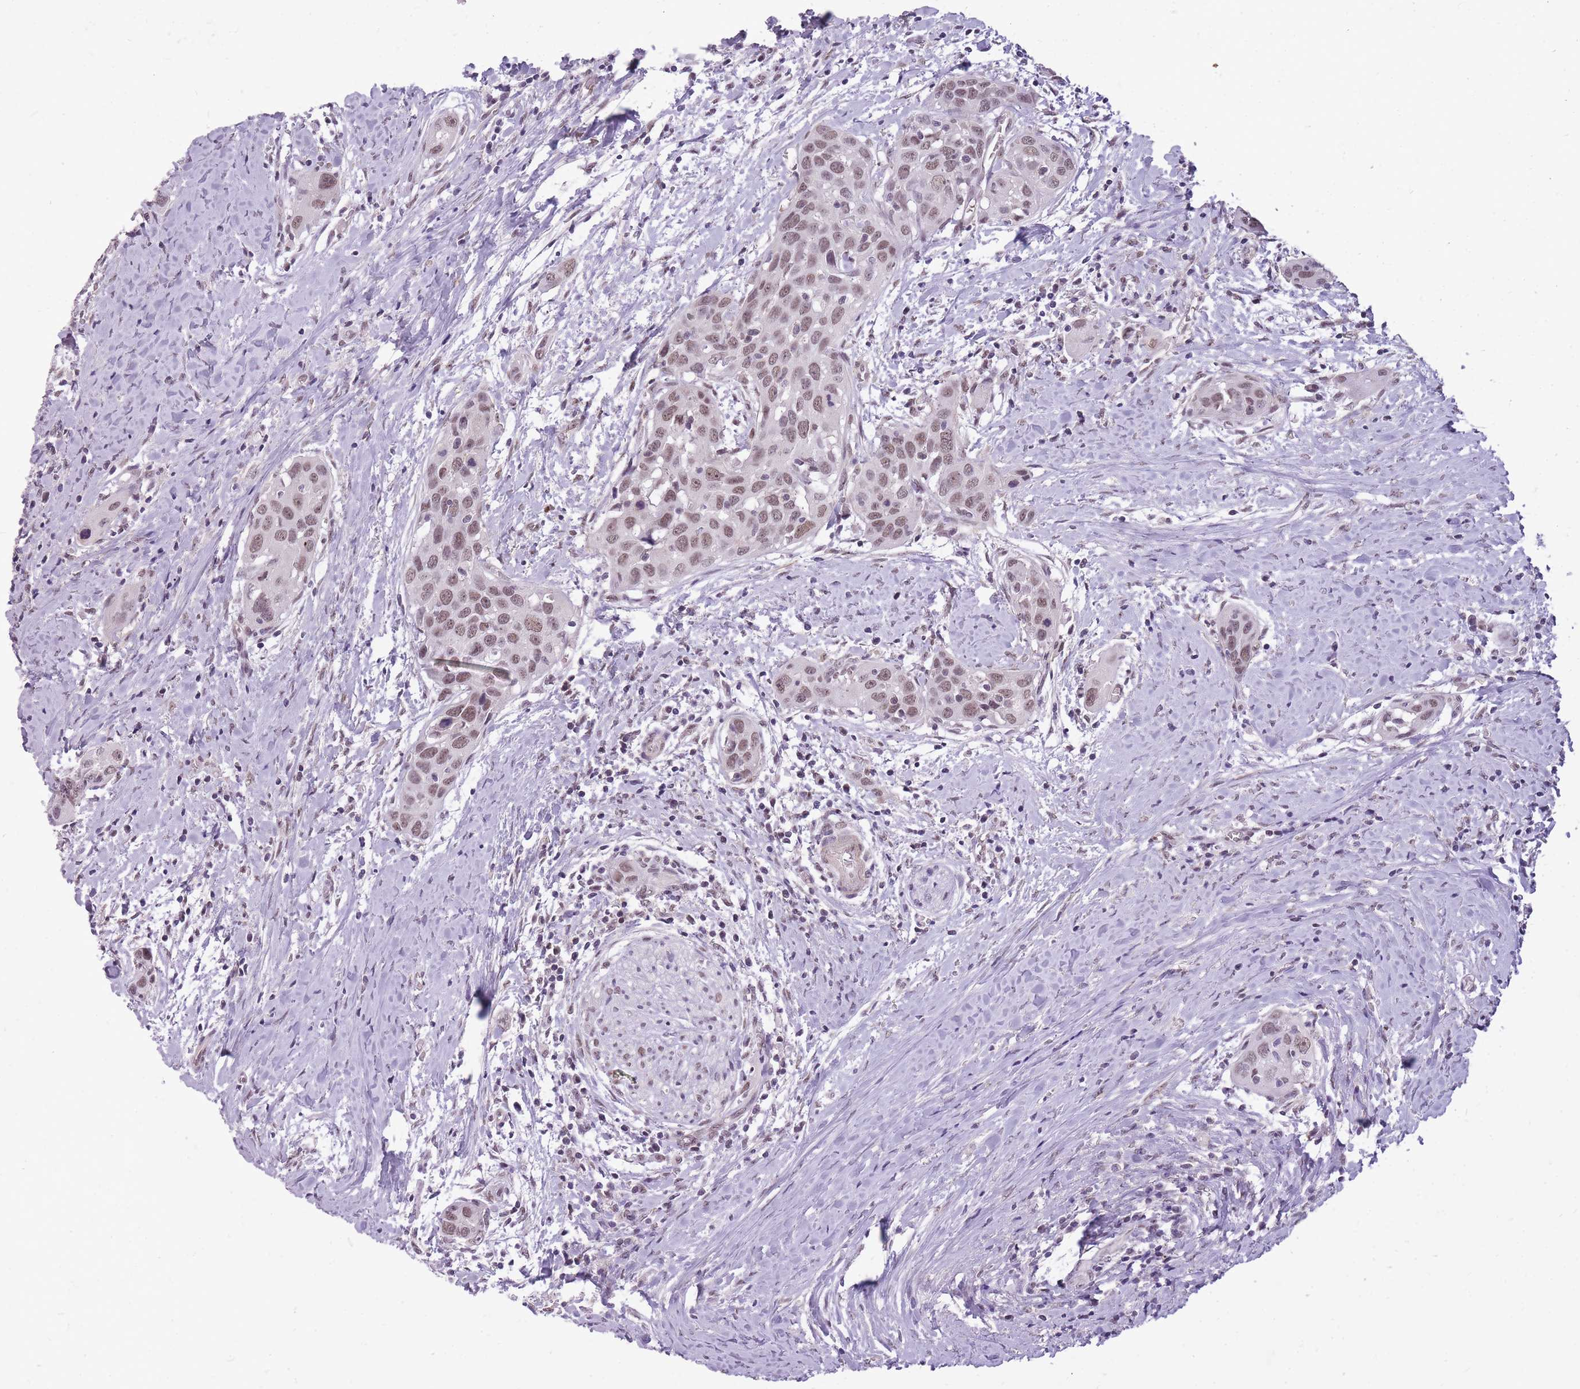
{"staining": {"intensity": "moderate", "quantity": ">75%", "location": "nuclear"}, "tissue": "head and neck cancer", "cell_type": "Tumor cells", "image_type": "cancer", "snomed": [{"axis": "morphology", "description": "Squamous cell carcinoma, NOS"}, {"axis": "topography", "description": "Oral tissue"}, {"axis": "topography", "description": "Head-Neck"}], "caption": "IHC of squamous cell carcinoma (head and neck) displays medium levels of moderate nuclear expression in about >75% of tumor cells.", "gene": "TIGD1", "patient": {"sex": "female", "age": 50}}